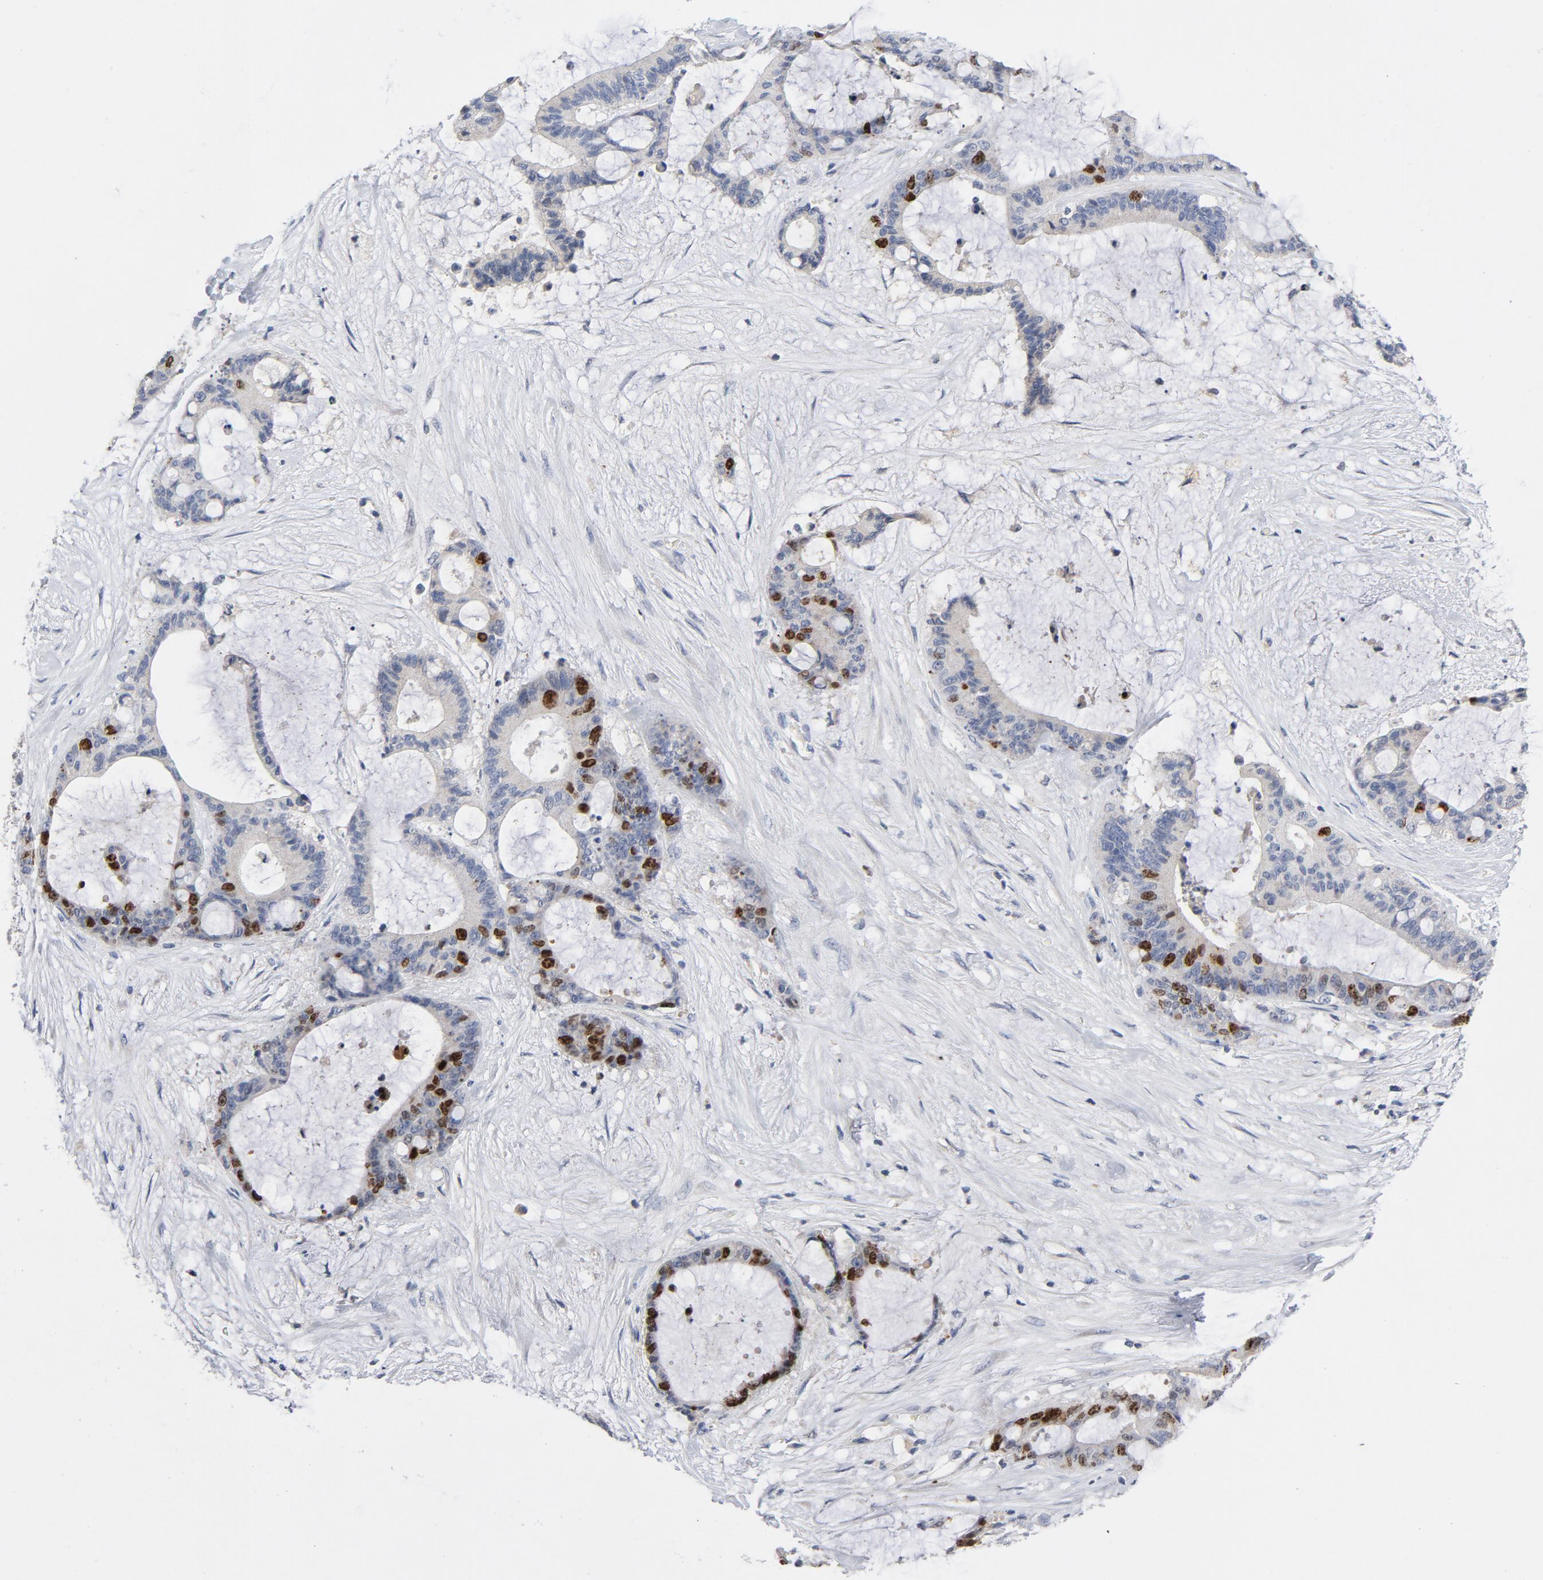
{"staining": {"intensity": "moderate", "quantity": "<25%", "location": "nuclear"}, "tissue": "liver cancer", "cell_type": "Tumor cells", "image_type": "cancer", "snomed": [{"axis": "morphology", "description": "Cholangiocarcinoma"}, {"axis": "topography", "description": "Liver"}], "caption": "Liver cancer (cholangiocarcinoma) tissue reveals moderate nuclear expression in approximately <25% of tumor cells, visualized by immunohistochemistry.", "gene": "BIRC5", "patient": {"sex": "female", "age": 73}}